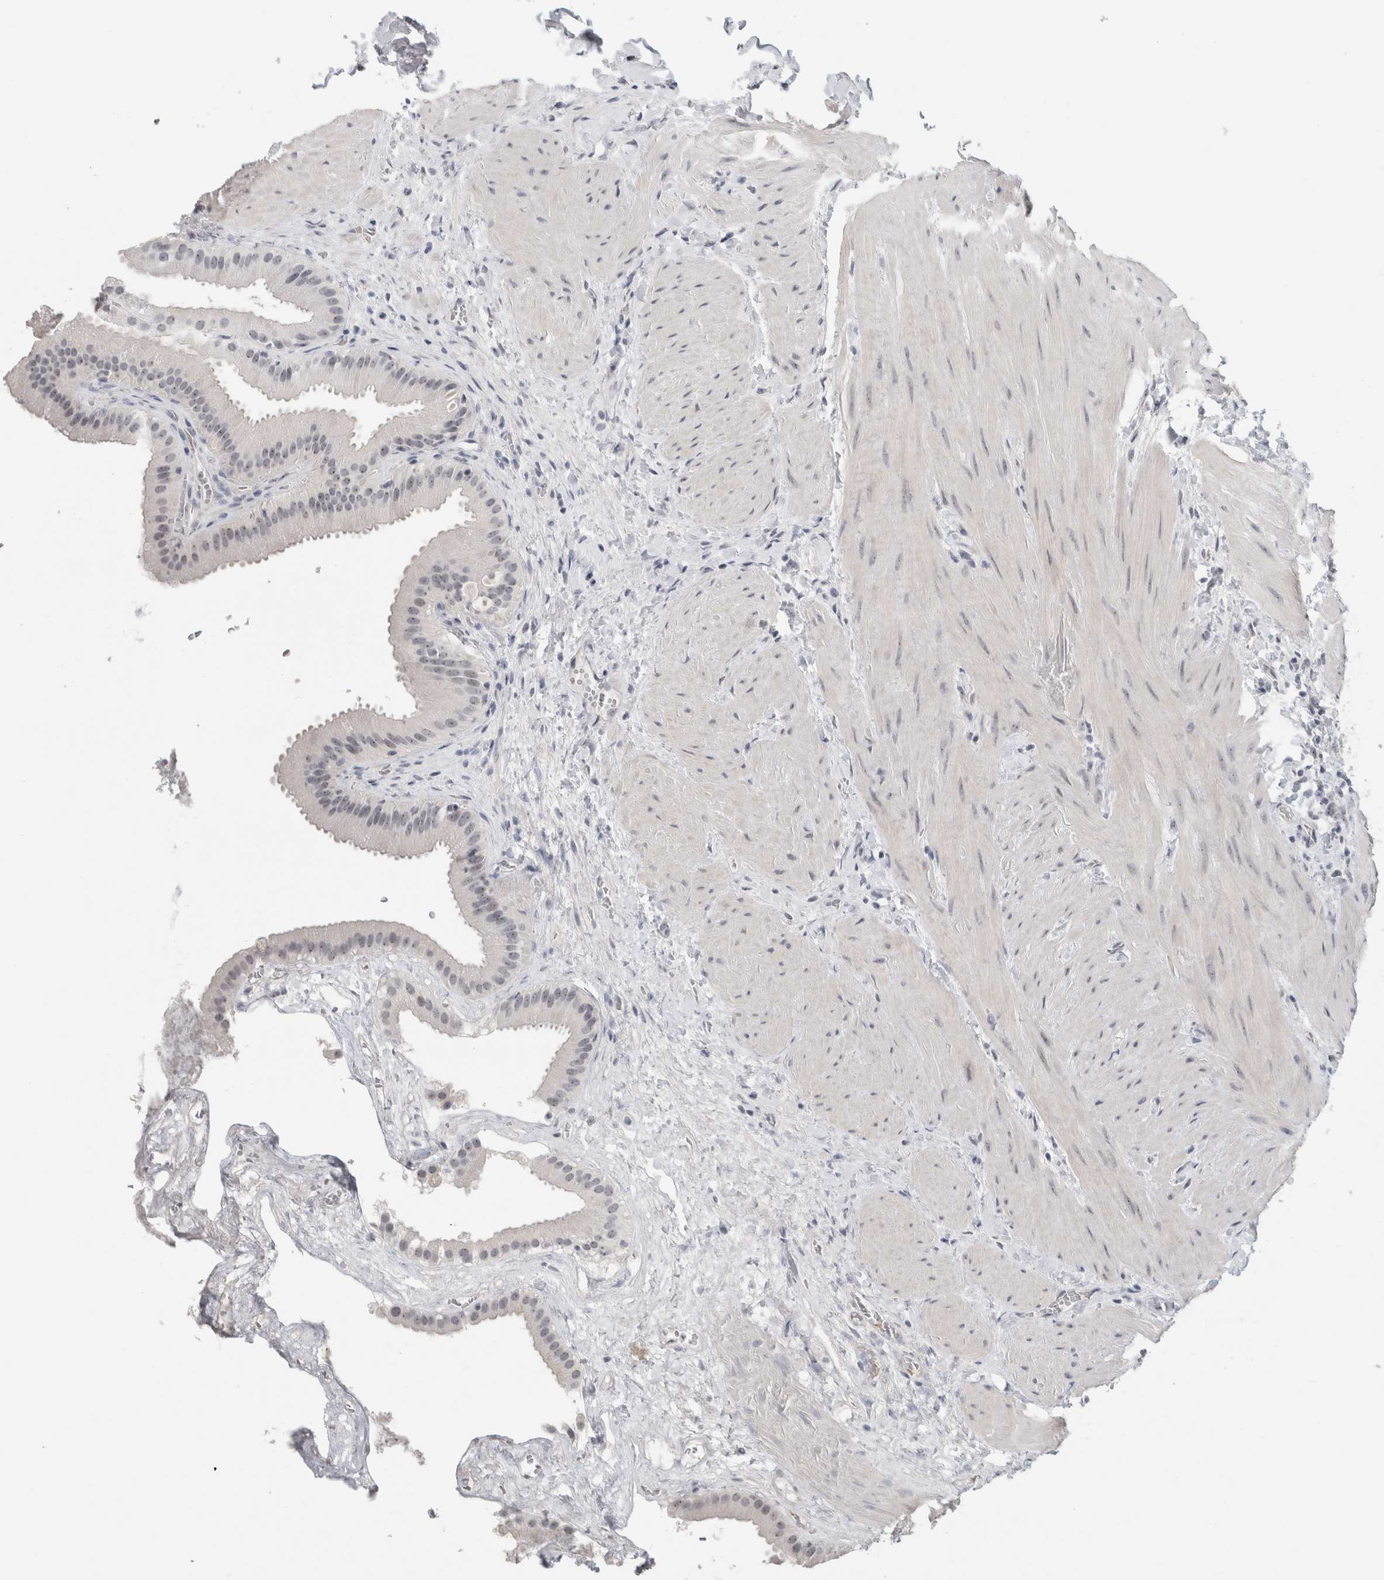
{"staining": {"intensity": "negative", "quantity": "none", "location": "none"}, "tissue": "gallbladder", "cell_type": "Glandular cells", "image_type": "normal", "snomed": [{"axis": "morphology", "description": "Normal tissue, NOS"}, {"axis": "topography", "description": "Gallbladder"}], "caption": "Immunohistochemical staining of normal human gallbladder exhibits no significant staining in glandular cells. (Immunohistochemistry (ihc), brightfield microscopy, high magnification).", "gene": "FMR1NB", "patient": {"sex": "male", "age": 55}}